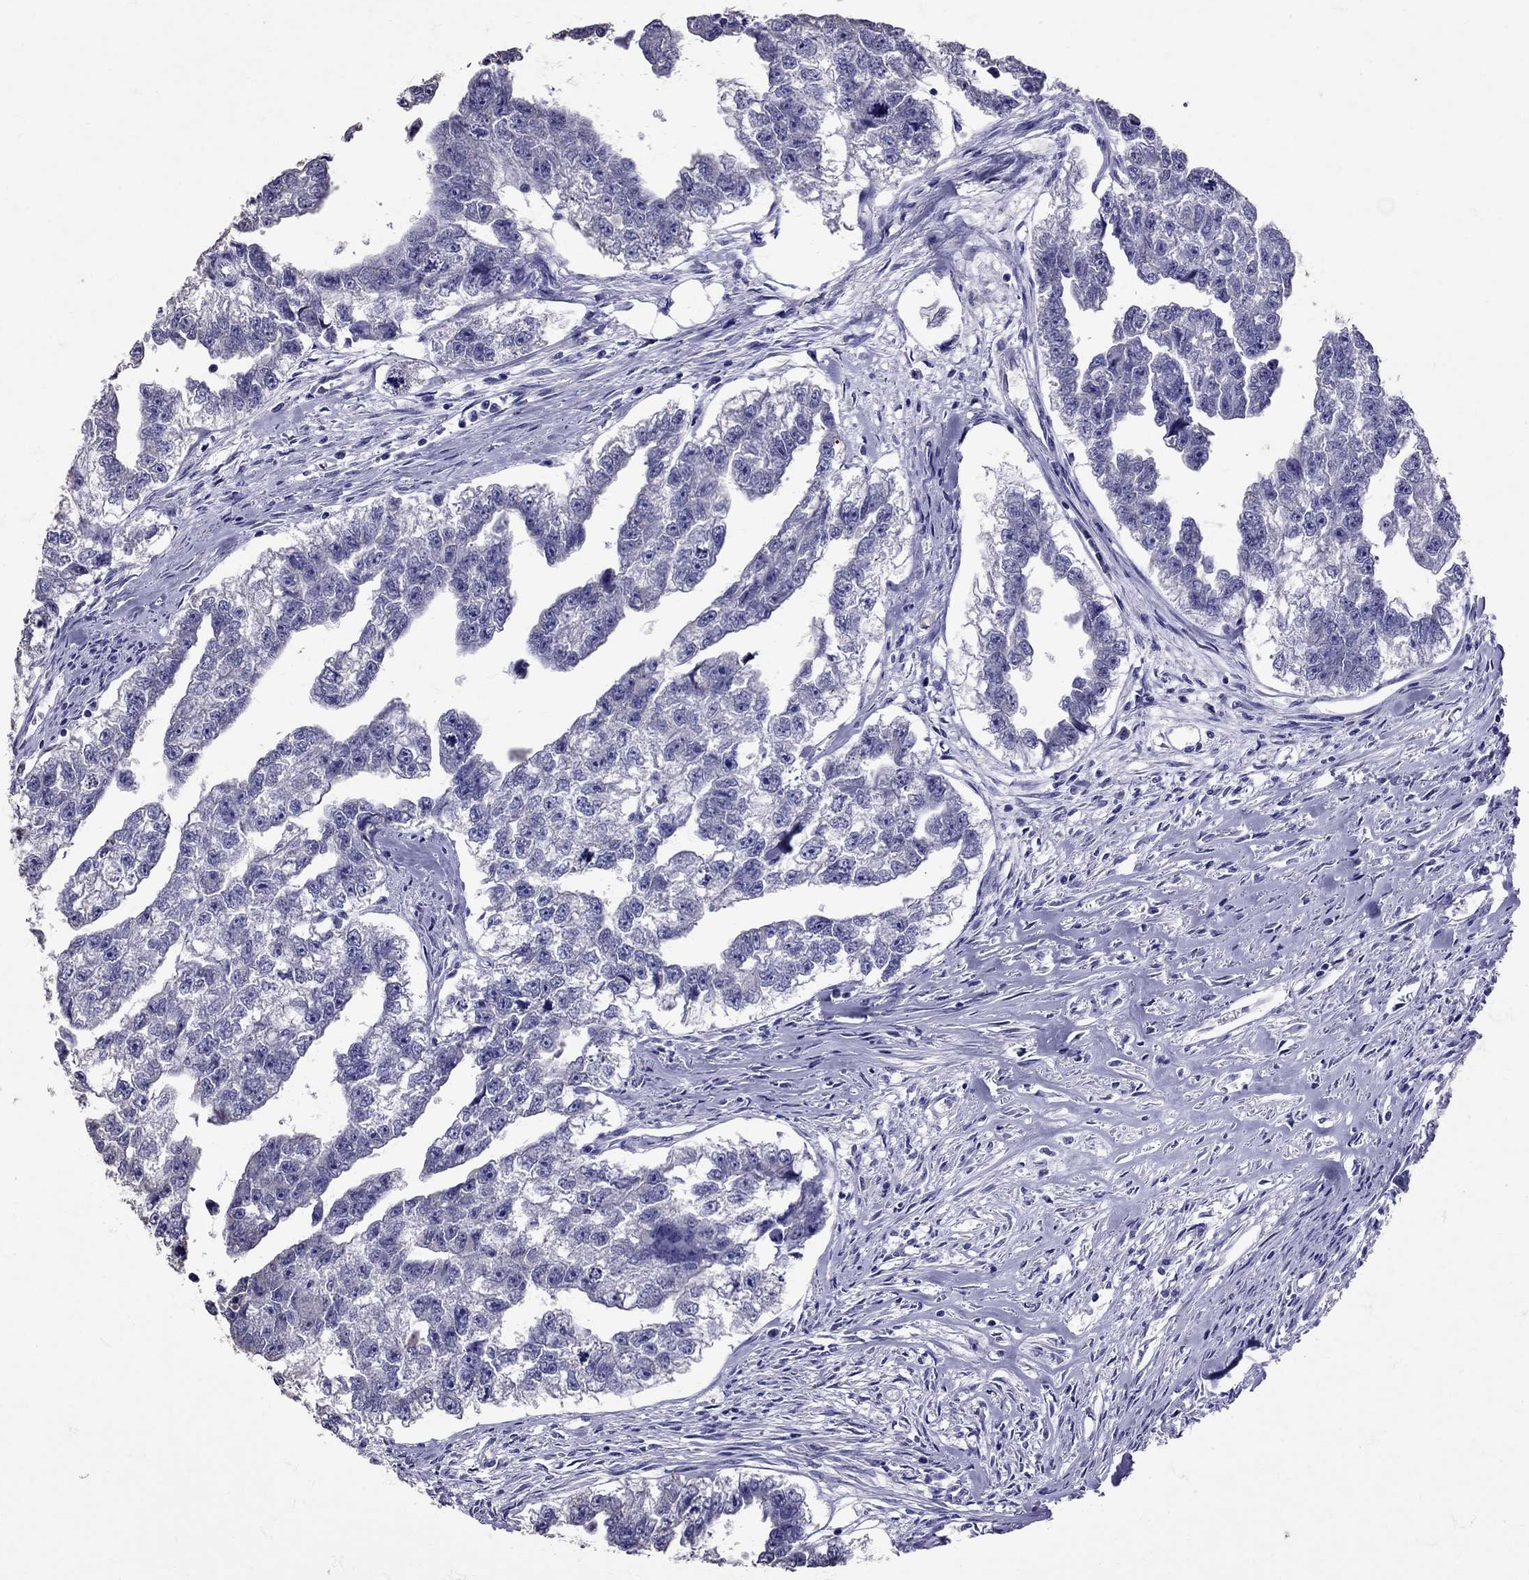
{"staining": {"intensity": "negative", "quantity": "none", "location": "none"}, "tissue": "testis cancer", "cell_type": "Tumor cells", "image_type": "cancer", "snomed": [{"axis": "morphology", "description": "Carcinoma, Embryonal, NOS"}, {"axis": "morphology", "description": "Teratoma, malignant, NOS"}, {"axis": "topography", "description": "Testis"}], "caption": "This is an immunohistochemistry image of testis teratoma (malignant). There is no expression in tumor cells.", "gene": "TBR1", "patient": {"sex": "male", "age": 44}}